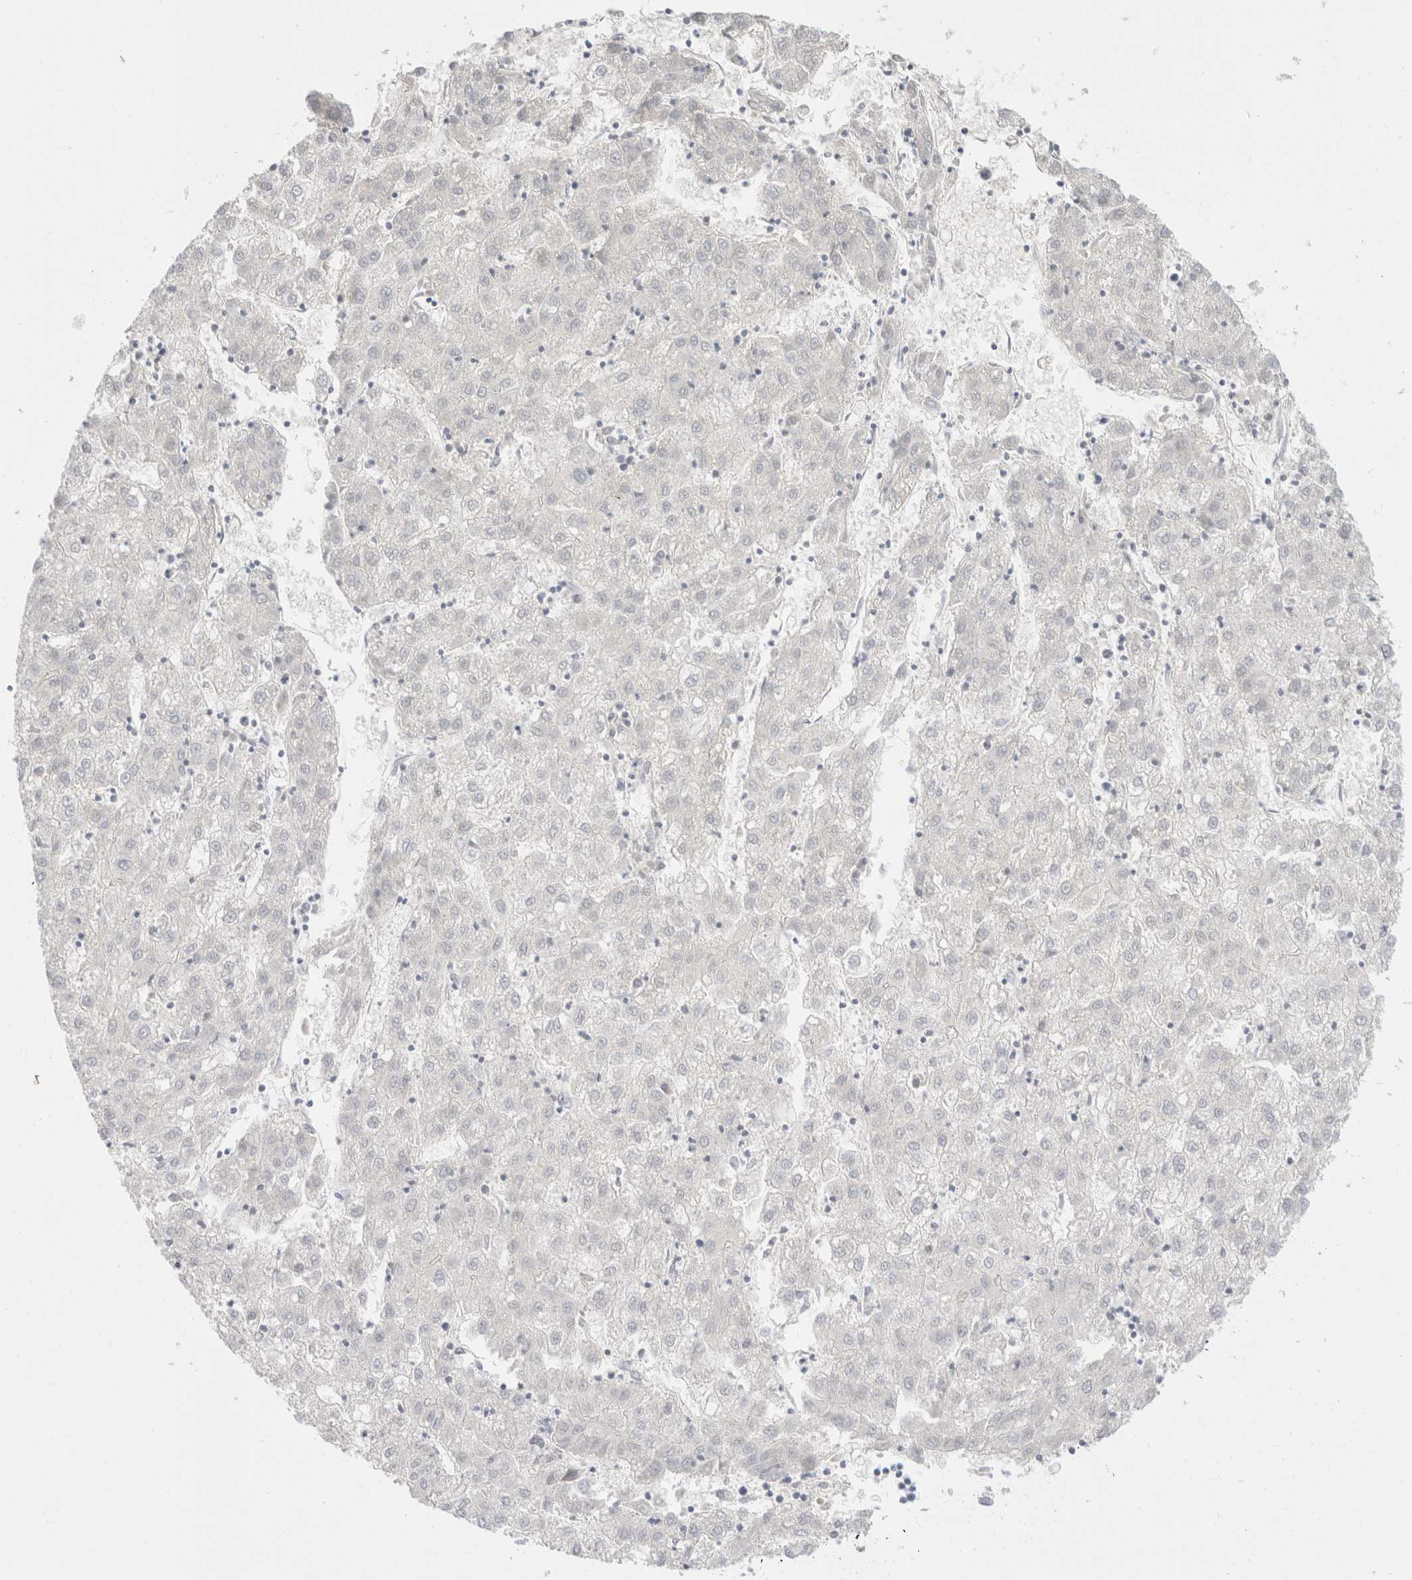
{"staining": {"intensity": "negative", "quantity": "none", "location": "none"}, "tissue": "liver cancer", "cell_type": "Tumor cells", "image_type": "cancer", "snomed": [{"axis": "morphology", "description": "Carcinoma, Hepatocellular, NOS"}, {"axis": "topography", "description": "Liver"}], "caption": "Immunohistochemistry (IHC) photomicrograph of neoplastic tissue: liver cancer (hepatocellular carcinoma) stained with DAB shows no significant protein positivity in tumor cells. Nuclei are stained in blue.", "gene": "ATP6V1C1", "patient": {"sex": "male", "age": 72}}